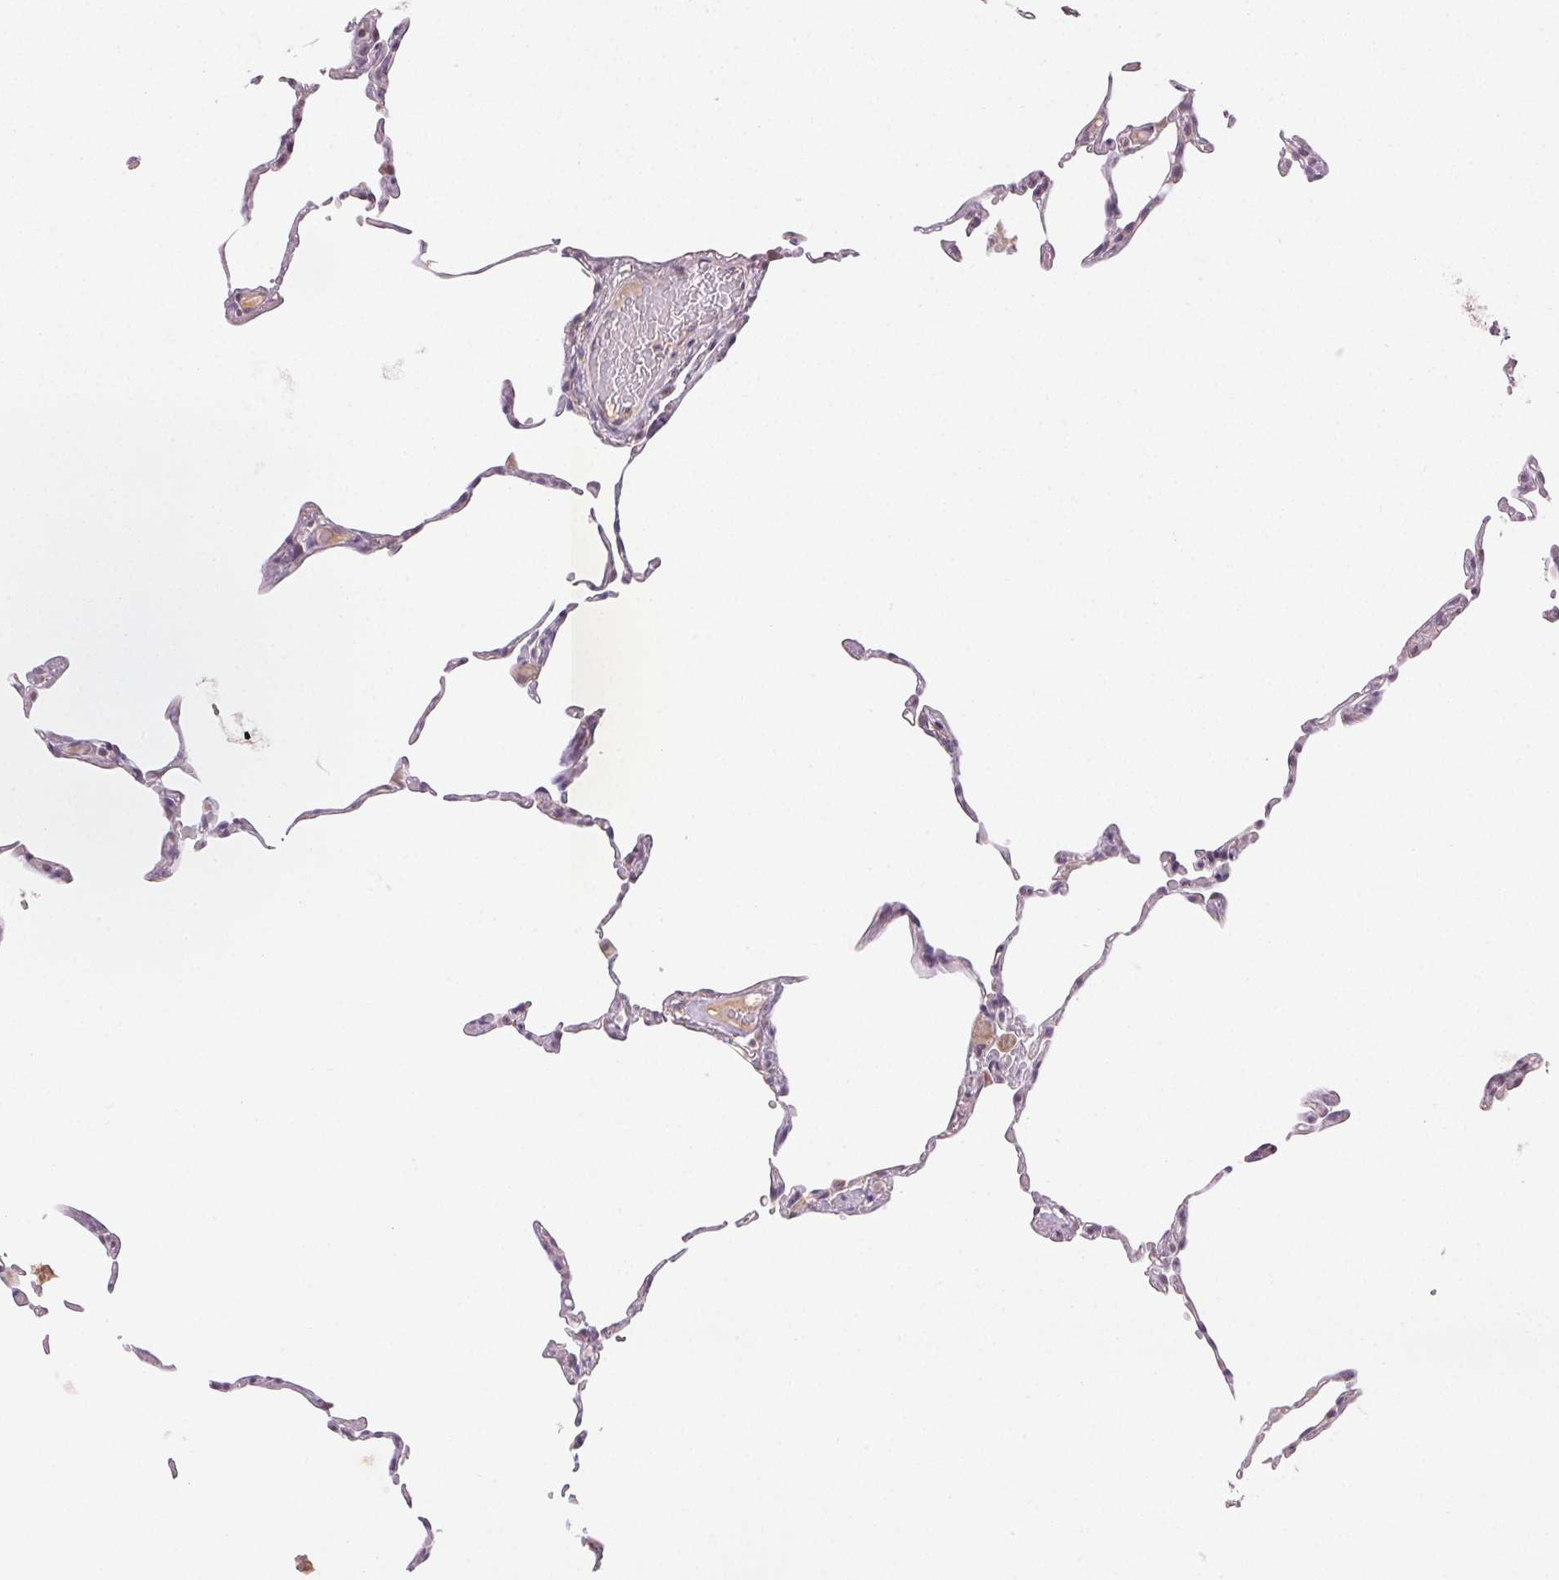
{"staining": {"intensity": "negative", "quantity": "none", "location": "none"}, "tissue": "lung", "cell_type": "Alveolar cells", "image_type": "normal", "snomed": [{"axis": "morphology", "description": "Normal tissue, NOS"}, {"axis": "topography", "description": "Lung"}], "caption": "The image displays no staining of alveolar cells in normal lung.", "gene": "CLASP1", "patient": {"sex": "female", "age": 57}}